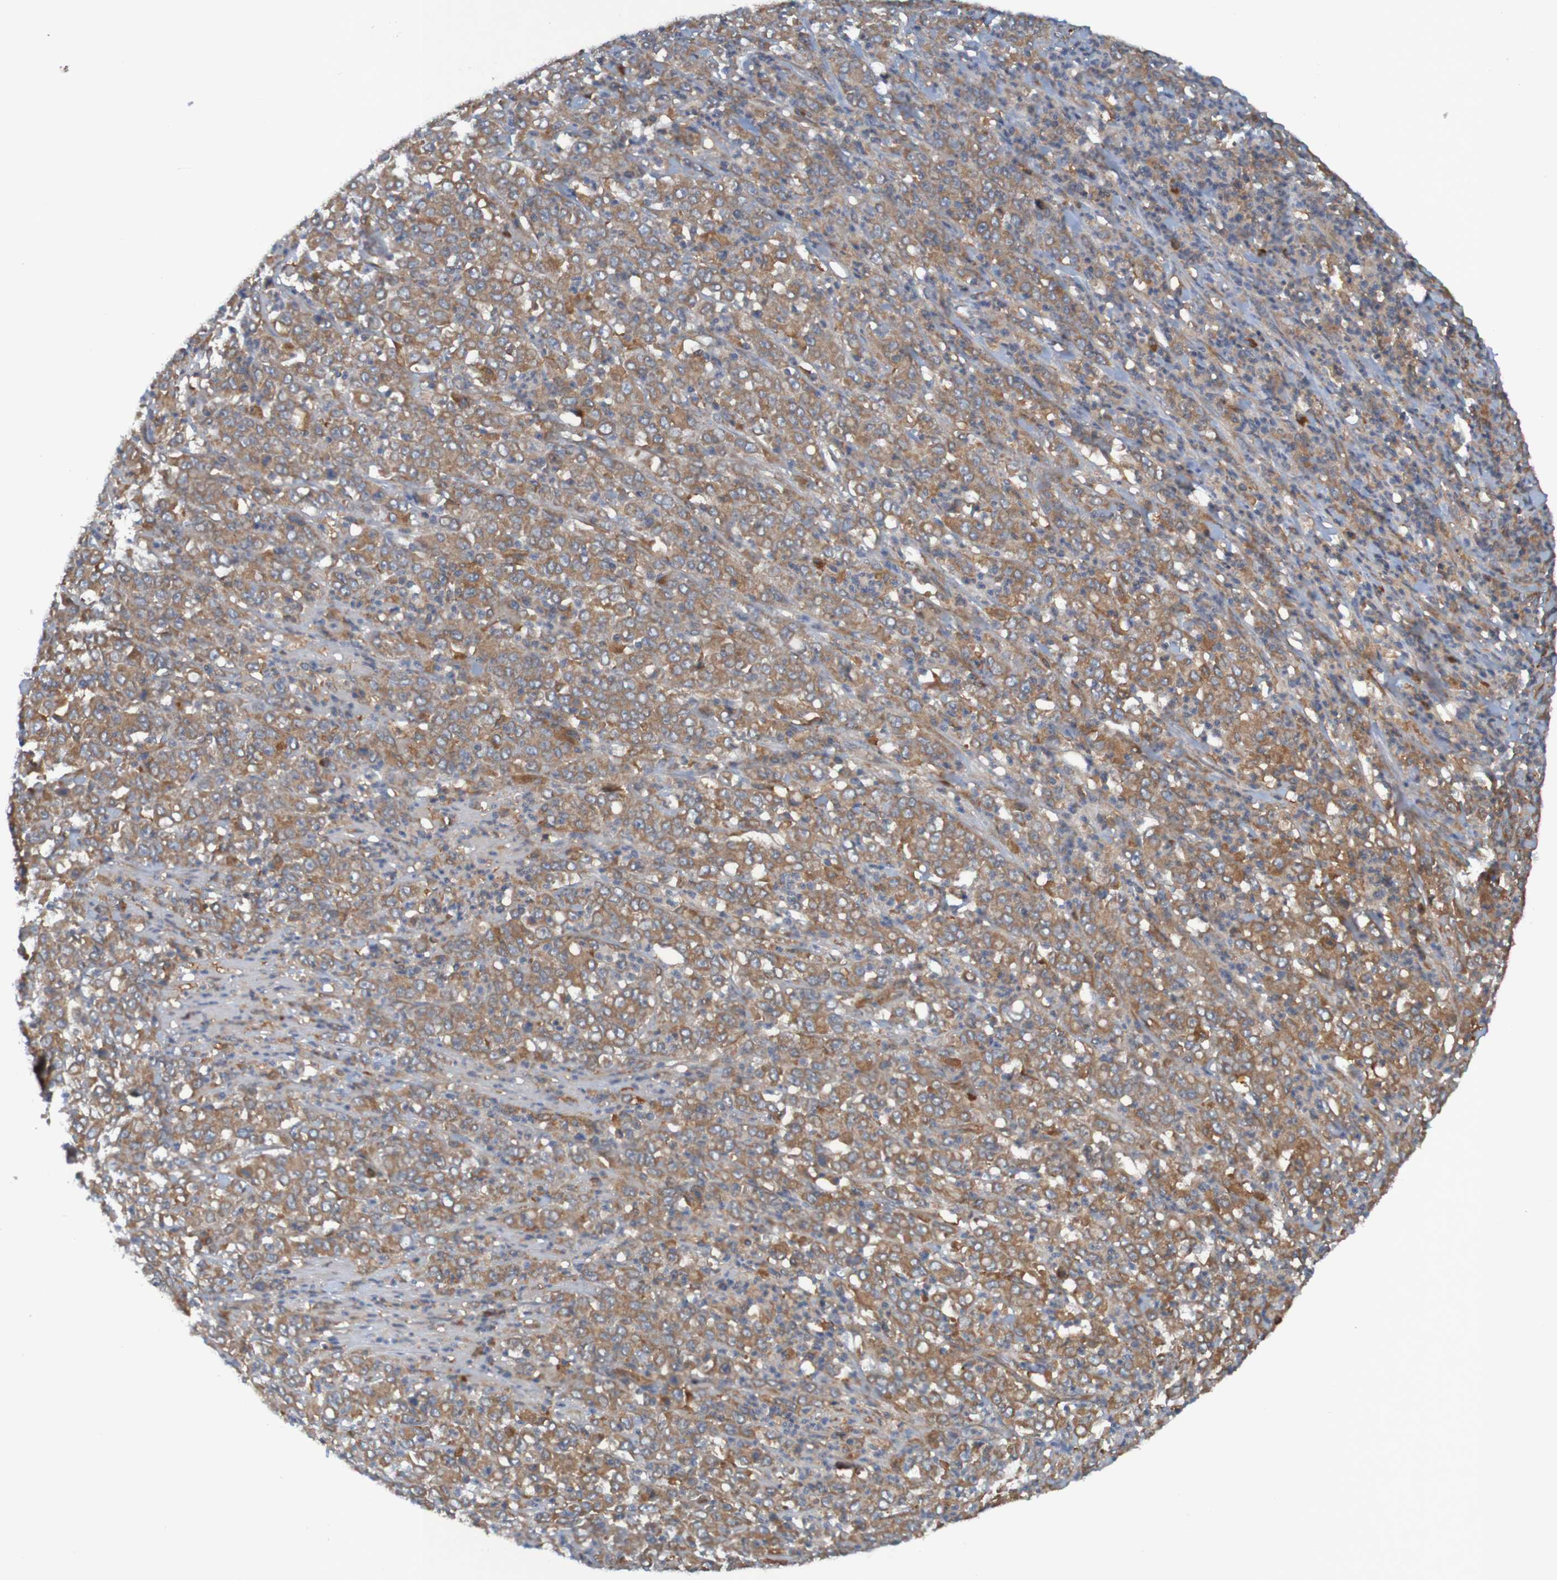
{"staining": {"intensity": "moderate", "quantity": ">75%", "location": "cytoplasmic/membranous"}, "tissue": "stomach cancer", "cell_type": "Tumor cells", "image_type": "cancer", "snomed": [{"axis": "morphology", "description": "Adenocarcinoma, NOS"}, {"axis": "topography", "description": "Stomach, lower"}], "caption": "About >75% of tumor cells in stomach cancer reveal moderate cytoplasmic/membranous protein staining as visualized by brown immunohistochemical staining.", "gene": "DNAJC4", "patient": {"sex": "female", "age": 71}}